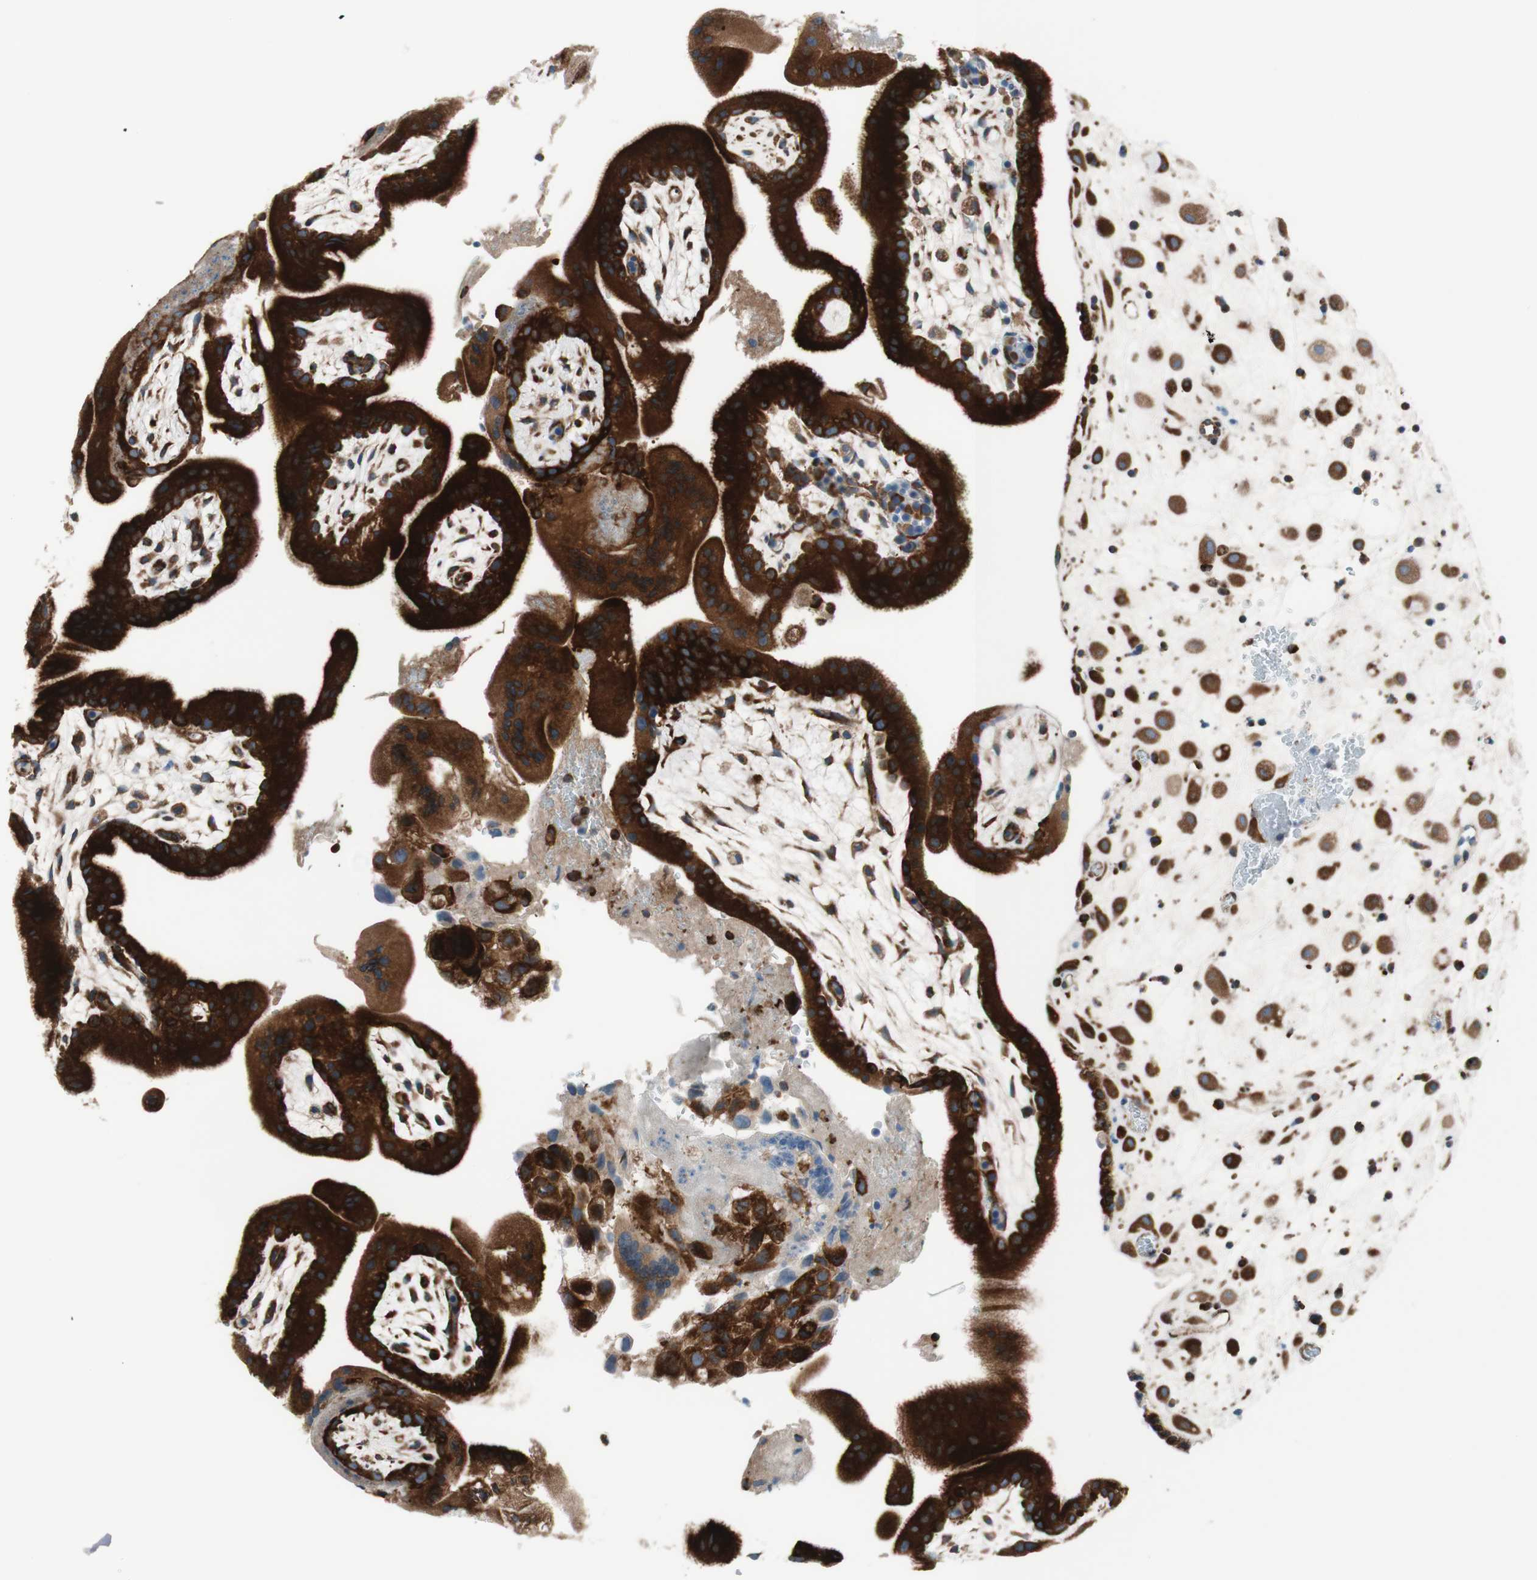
{"staining": {"intensity": "strong", "quantity": ">75%", "location": "cytoplasmic/membranous"}, "tissue": "placenta", "cell_type": "Trophoblastic cells", "image_type": "normal", "snomed": [{"axis": "morphology", "description": "Normal tissue, NOS"}, {"axis": "topography", "description": "Placenta"}], "caption": "A brown stain highlights strong cytoplasmic/membranous staining of a protein in trophoblastic cells of normal placenta. The staining was performed using DAB to visualize the protein expression in brown, while the nuclei were stained in blue with hematoxylin (Magnification: 20x).", "gene": "CCN4", "patient": {"sex": "female", "age": 35}}